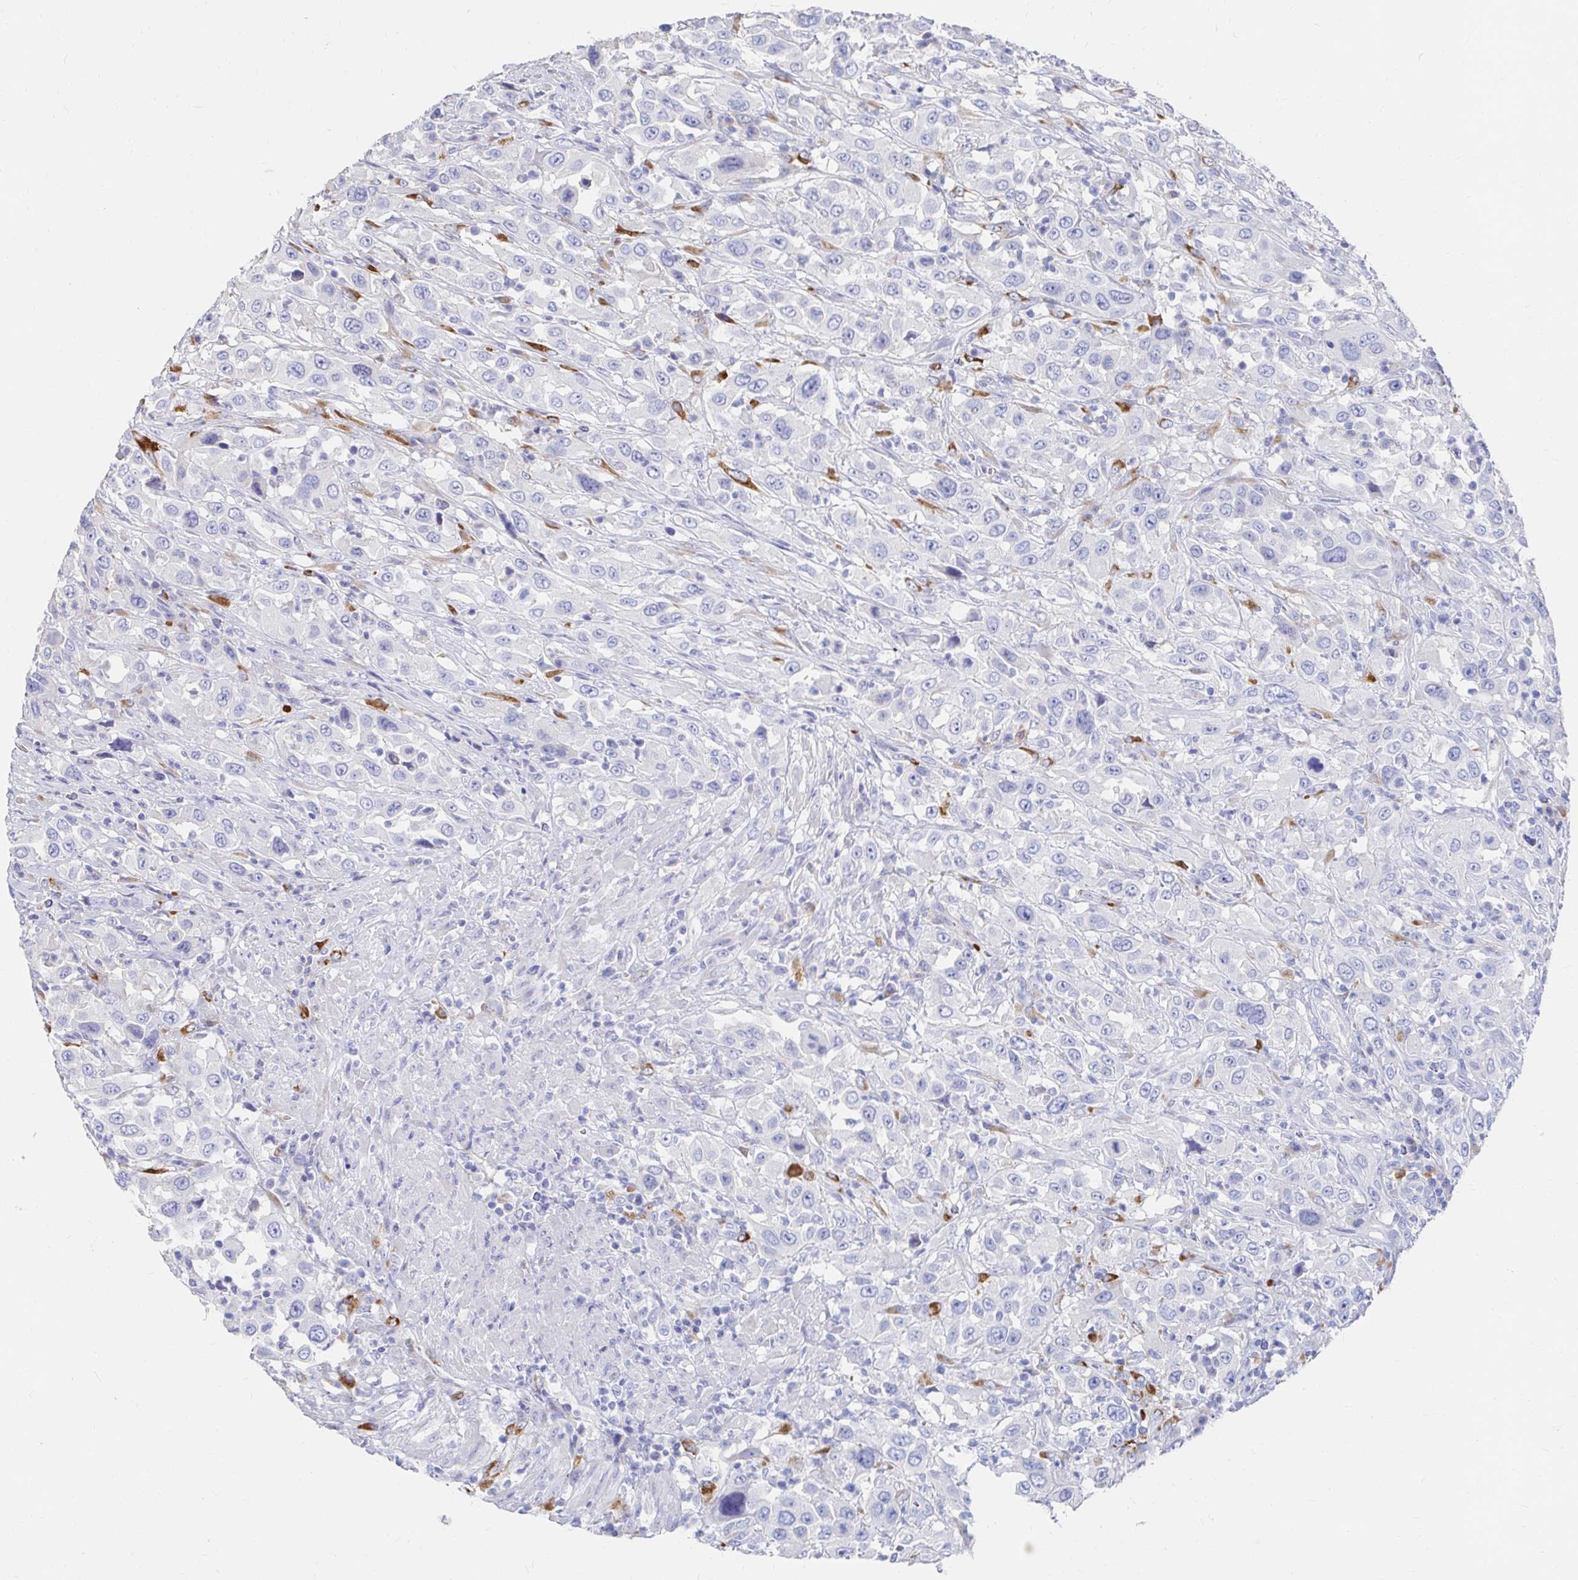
{"staining": {"intensity": "negative", "quantity": "none", "location": "none"}, "tissue": "urothelial cancer", "cell_type": "Tumor cells", "image_type": "cancer", "snomed": [{"axis": "morphology", "description": "Urothelial carcinoma, High grade"}, {"axis": "topography", "description": "Urinary bladder"}], "caption": "Urothelial cancer stained for a protein using immunohistochemistry (IHC) displays no expression tumor cells.", "gene": "LAMC3", "patient": {"sex": "male", "age": 61}}